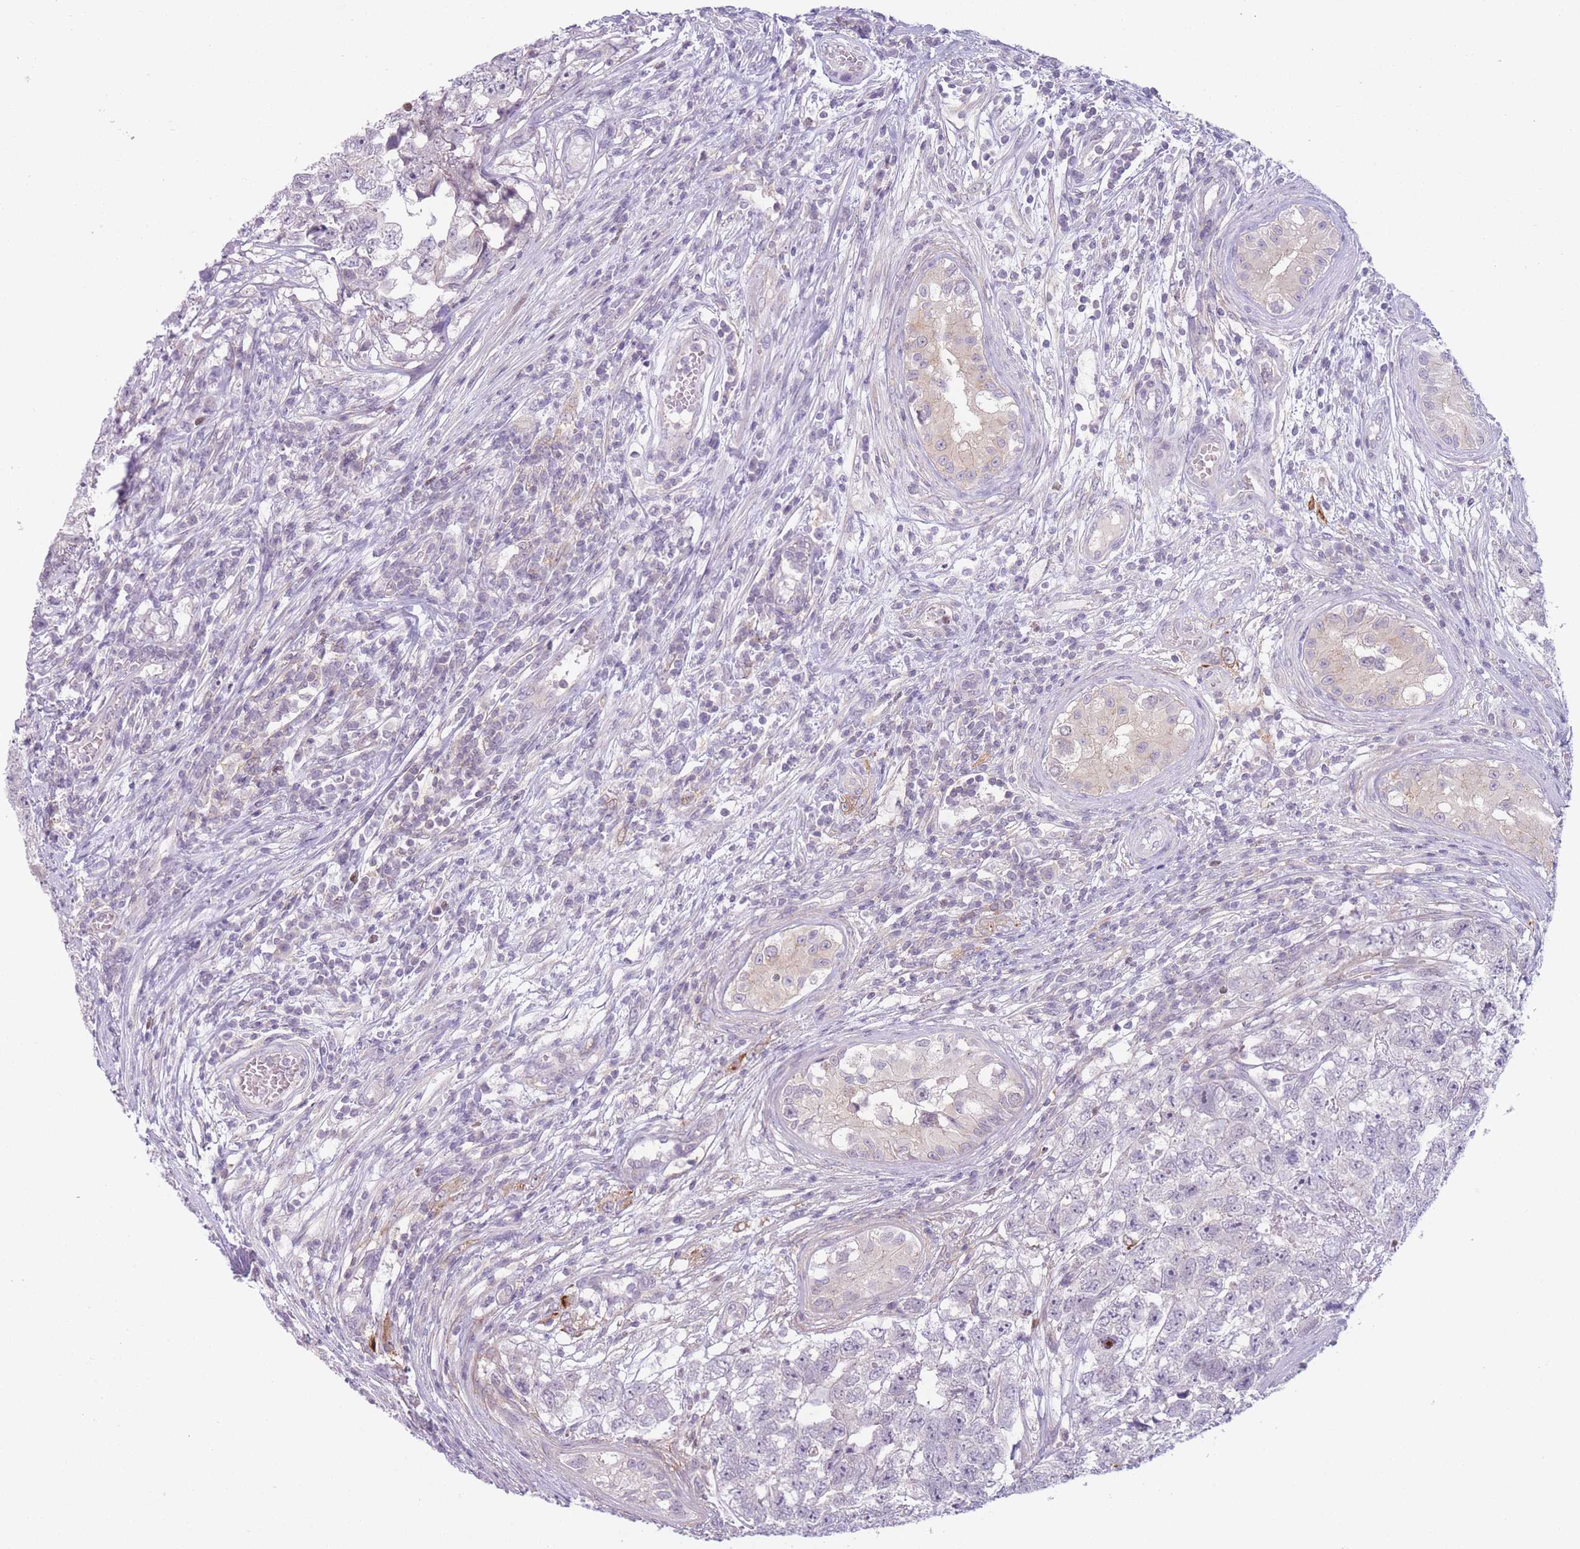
{"staining": {"intensity": "negative", "quantity": "none", "location": "none"}, "tissue": "testis cancer", "cell_type": "Tumor cells", "image_type": "cancer", "snomed": [{"axis": "morphology", "description": "Carcinoma, Embryonal, NOS"}, {"axis": "topography", "description": "Testis"}], "caption": "Micrograph shows no significant protein positivity in tumor cells of testis embryonal carcinoma.", "gene": "ZNF439", "patient": {"sex": "male", "age": 22}}